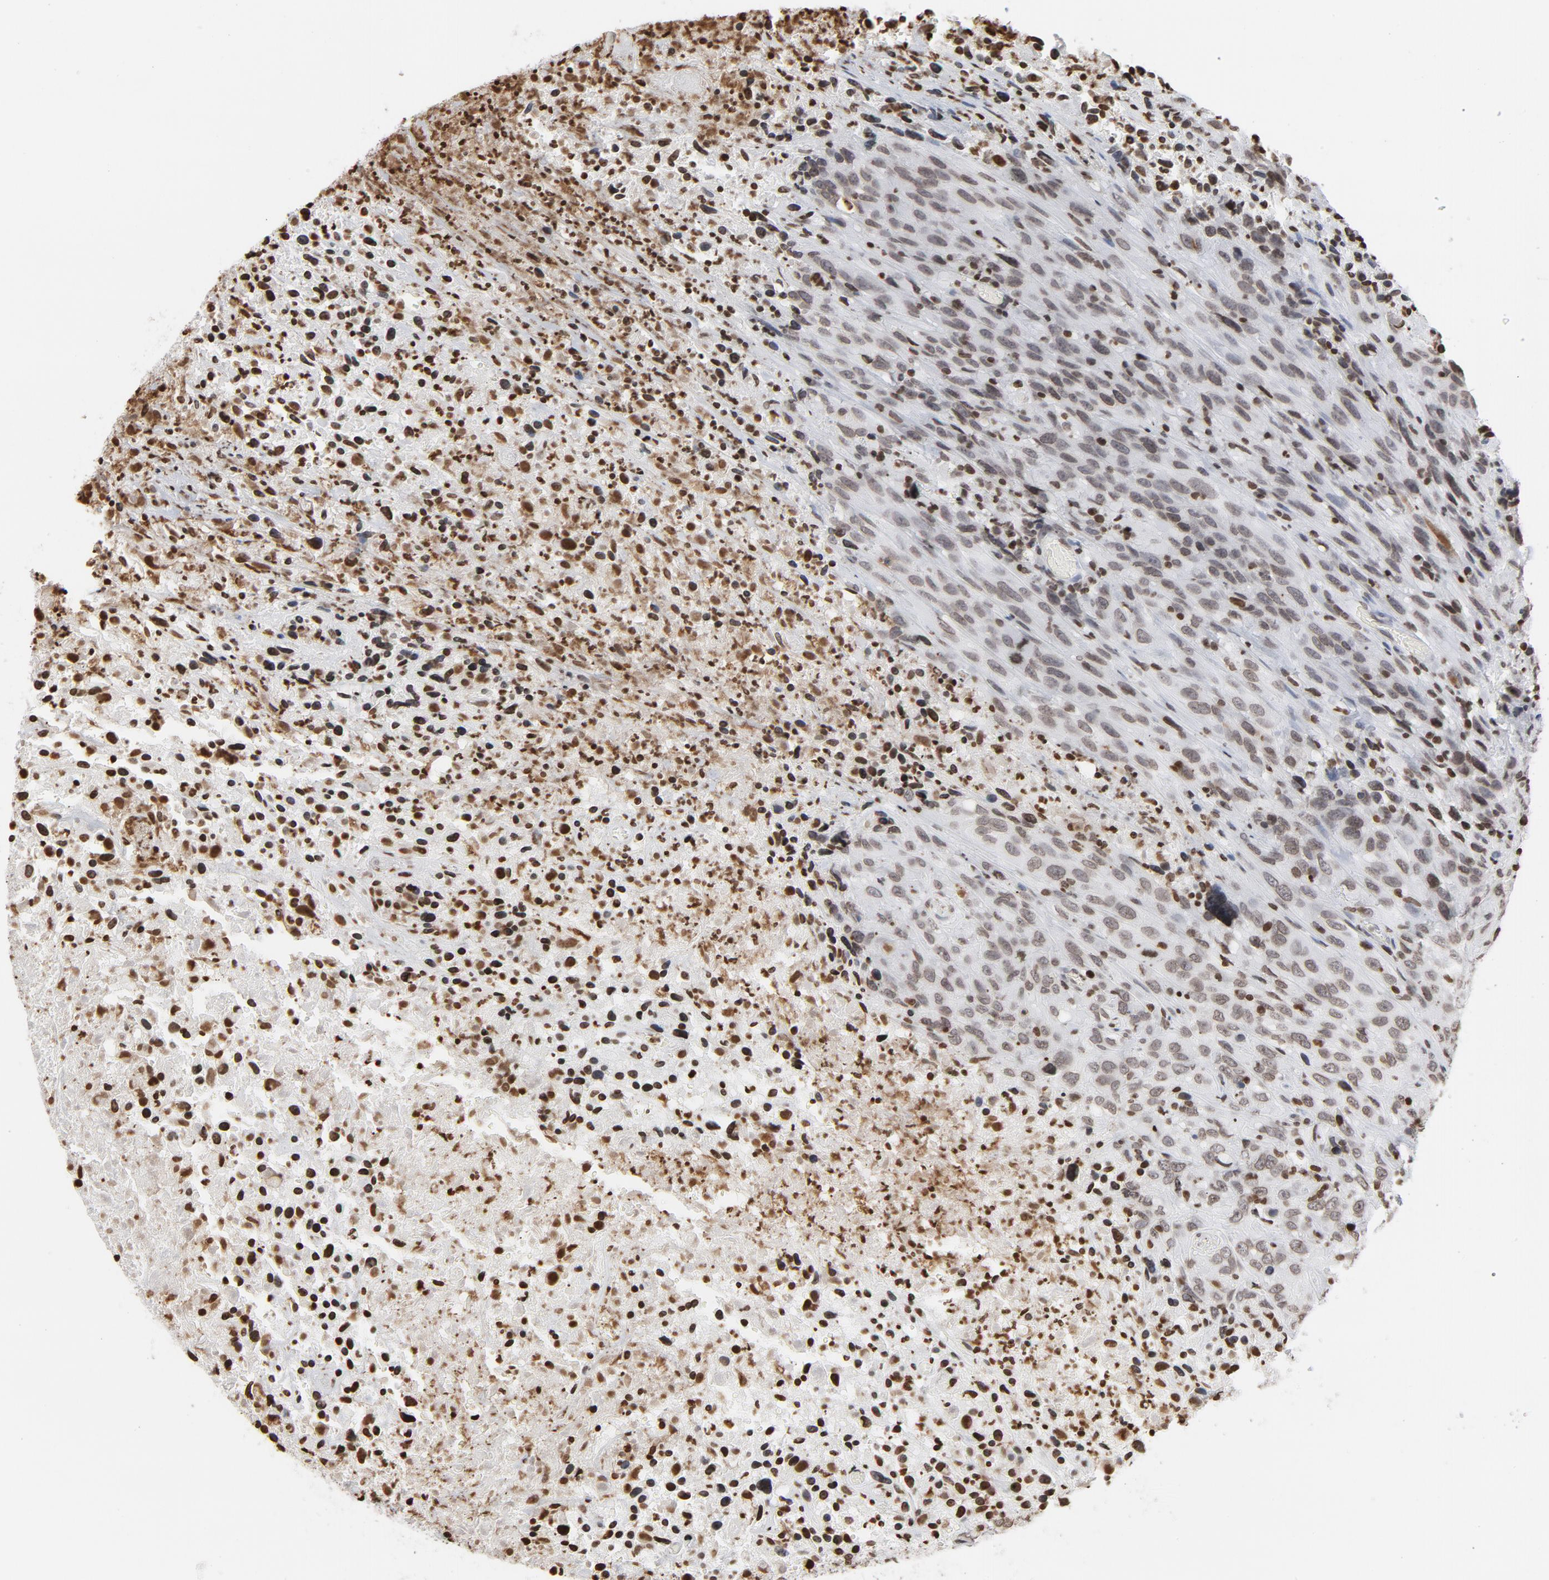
{"staining": {"intensity": "weak", "quantity": ">75%", "location": "nuclear"}, "tissue": "urothelial cancer", "cell_type": "Tumor cells", "image_type": "cancer", "snomed": [{"axis": "morphology", "description": "Urothelial carcinoma, High grade"}, {"axis": "topography", "description": "Urinary bladder"}], "caption": "Immunohistochemical staining of human high-grade urothelial carcinoma shows weak nuclear protein positivity in about >75% of tumor cells.", "gene": "H2AC12", "patient": {"sex": "male", "age": 61}}